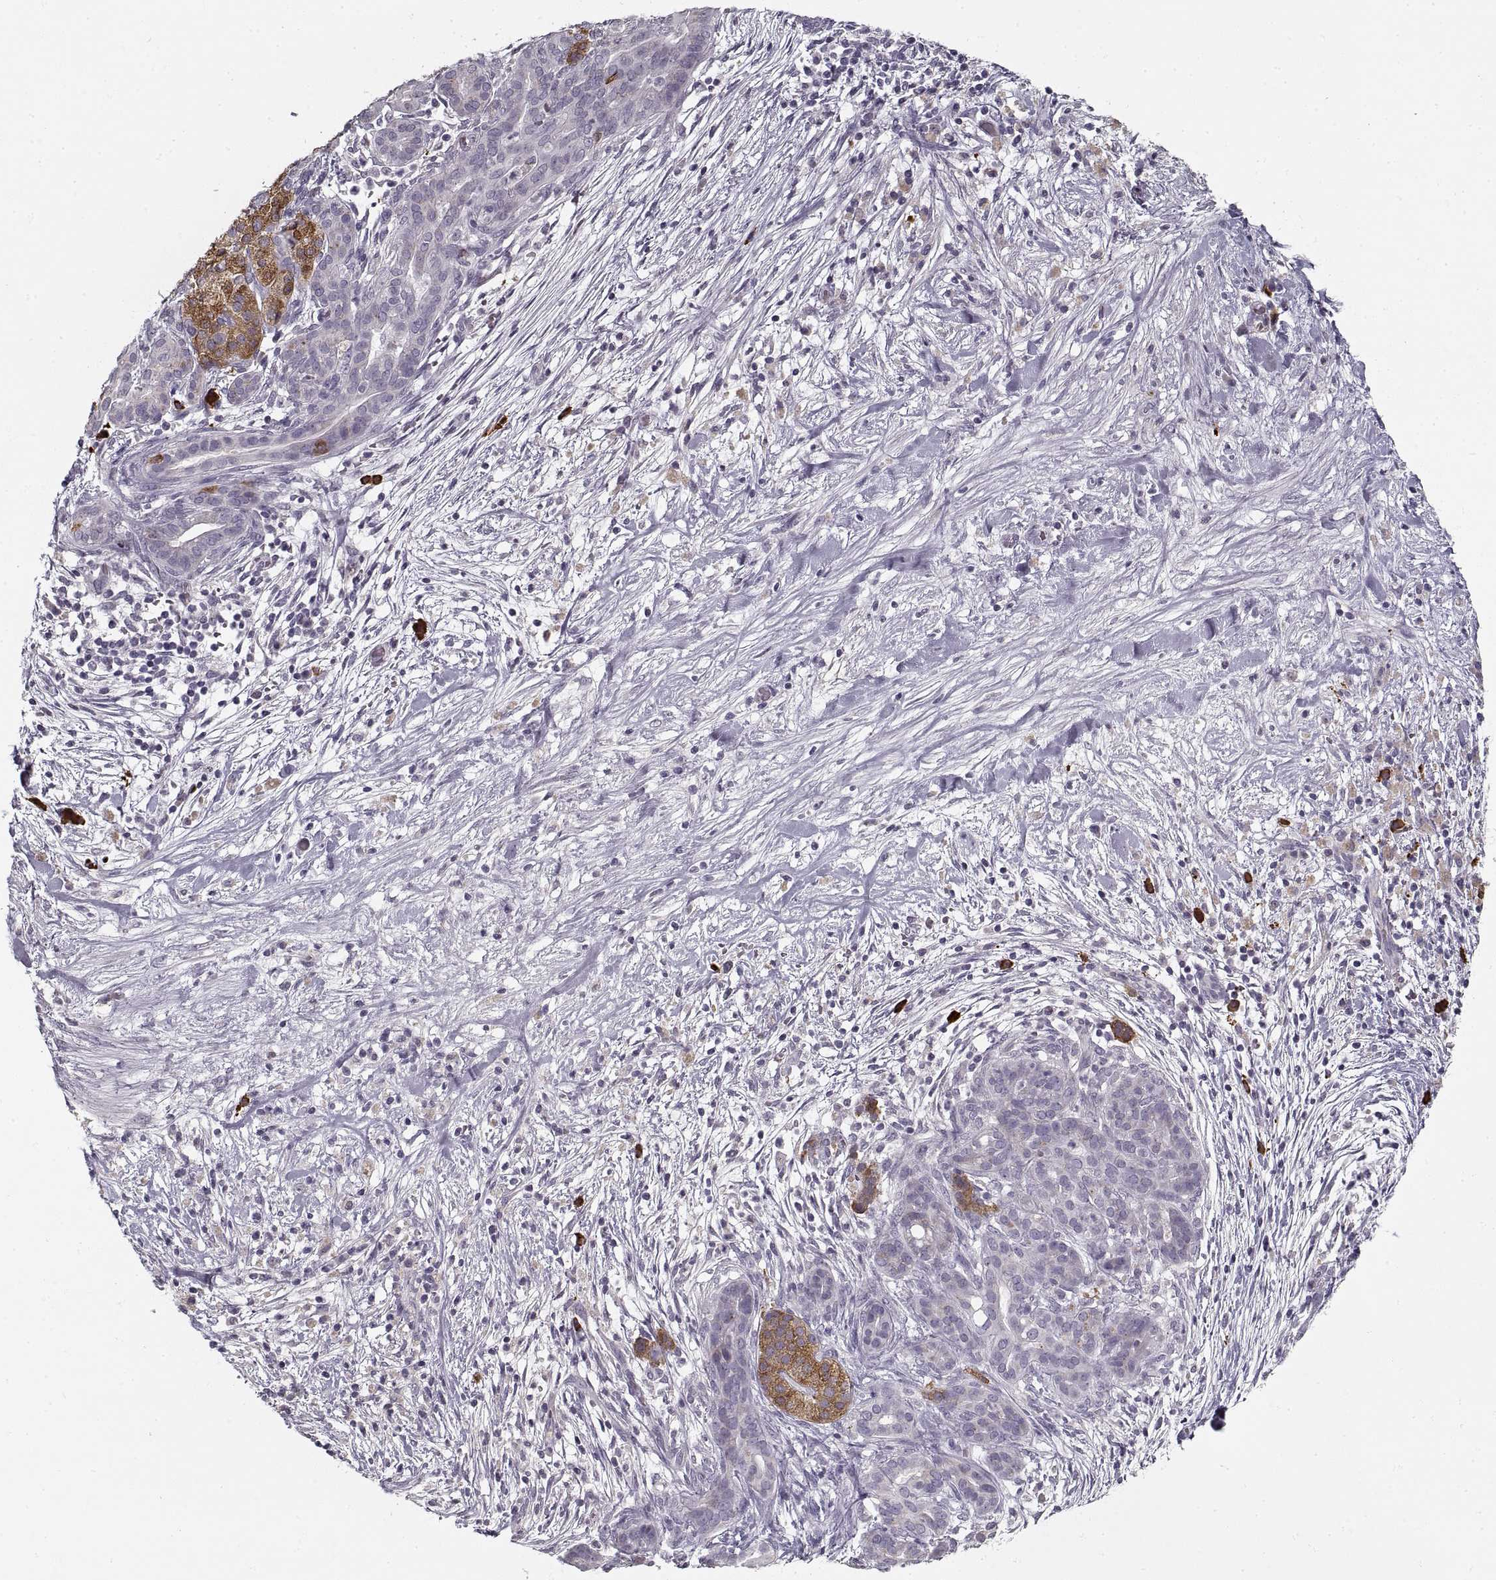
{"staining": {"intensity": "weak", "quantity": "<25%", "location": "cytoplasmic/membranous"}, "tissue": "pancreatic cancer", "cell_type": "Tumor cells", "image_type": "cancer", "snomed": [{"axis": "morphology", "description": "Adenocarcinoma, NOS"}, {"axis": "topography", "description": "Pancreas"}], "caption": "Tumor cells show no significant positivity in pancreatic cancer.", "gene": "GAD2", "patient": {"sex": "male", "age": 44}}